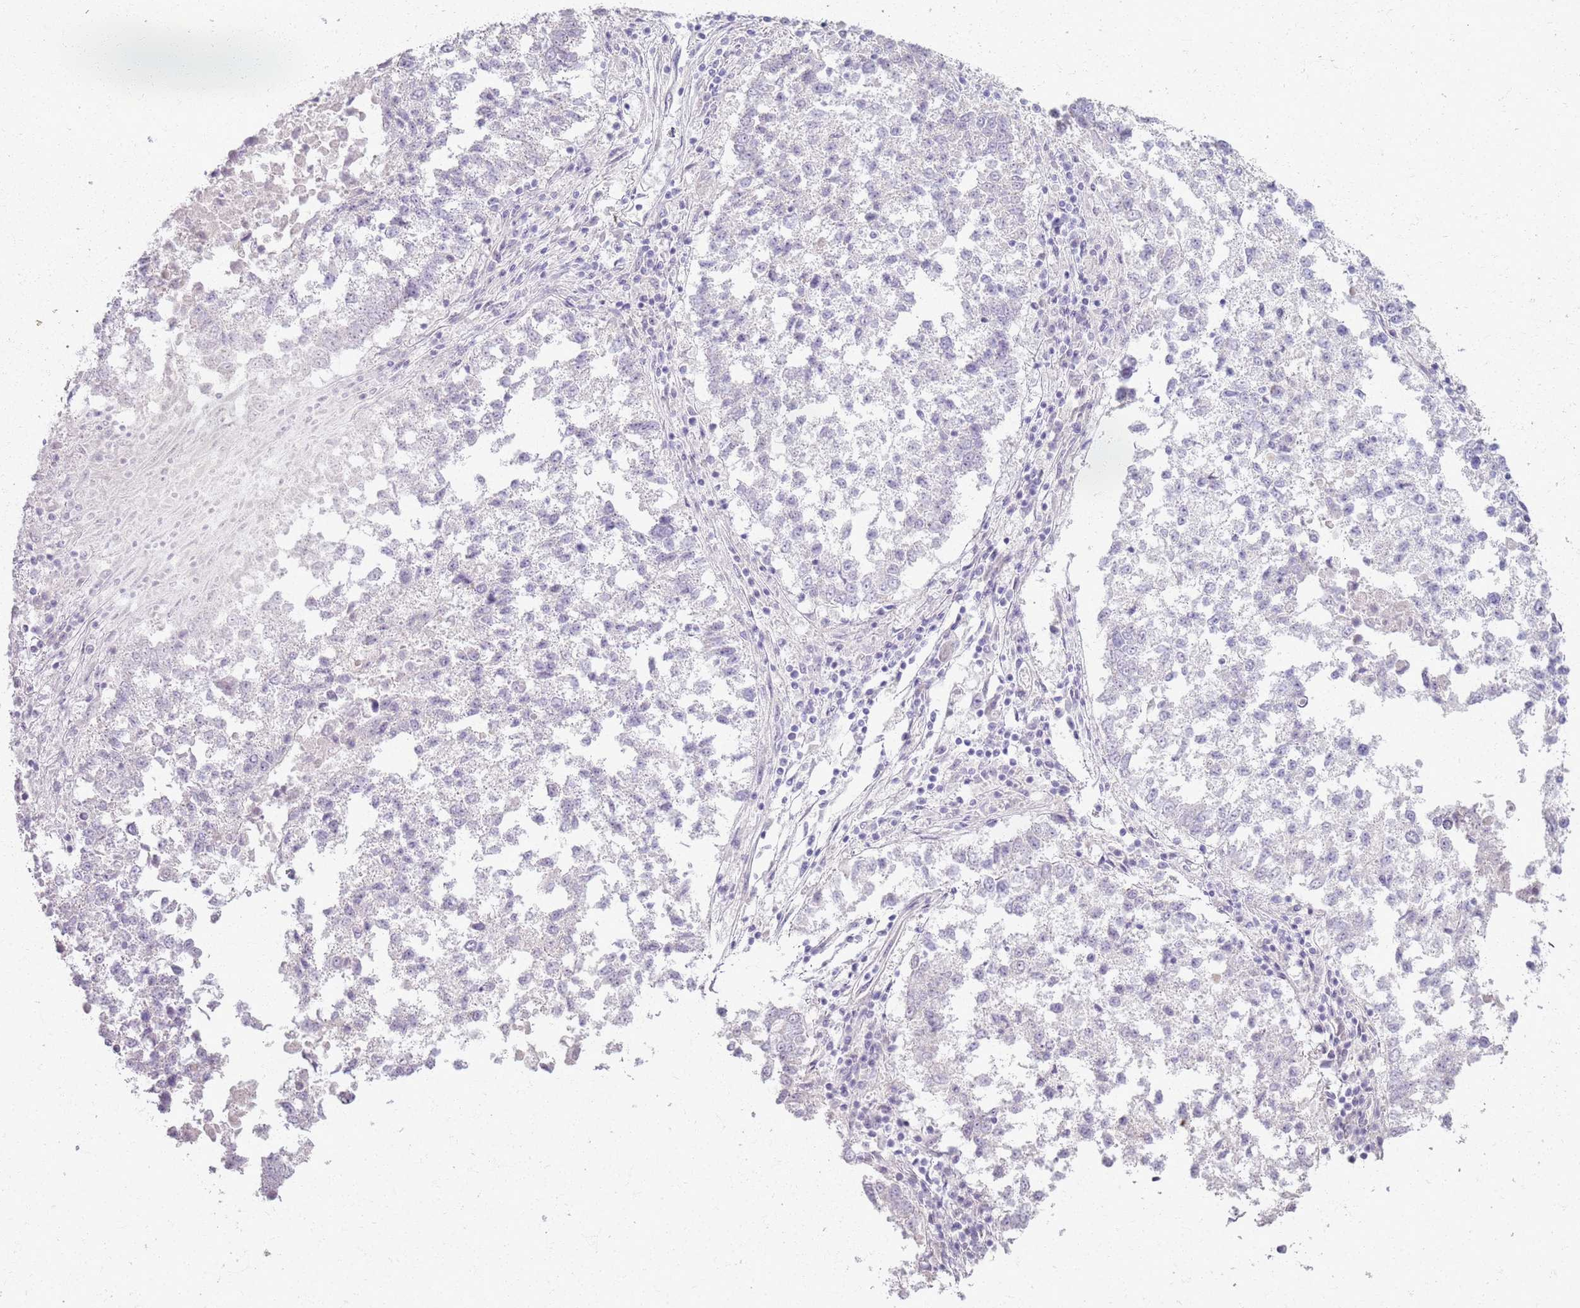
{"staining": {"intensity": "negative", "quantity": "none", "location": "none"}, "tissue": "lung cancer", "cell_type": "Tumor cells", "image_type": "cancer", "snomed": [{"axis": "morphology", "description": "Squamous cell carcinoma, NOS"}, {"axis": "topography", "description": "Lung"}], "caption": "This is an immunohistochemistry photomicrograph of lung squamous cell carcinoma. There is no expression in tumor cells.", "gene": "CSRP3", "patient": {"sex": "male", "age": 73}}